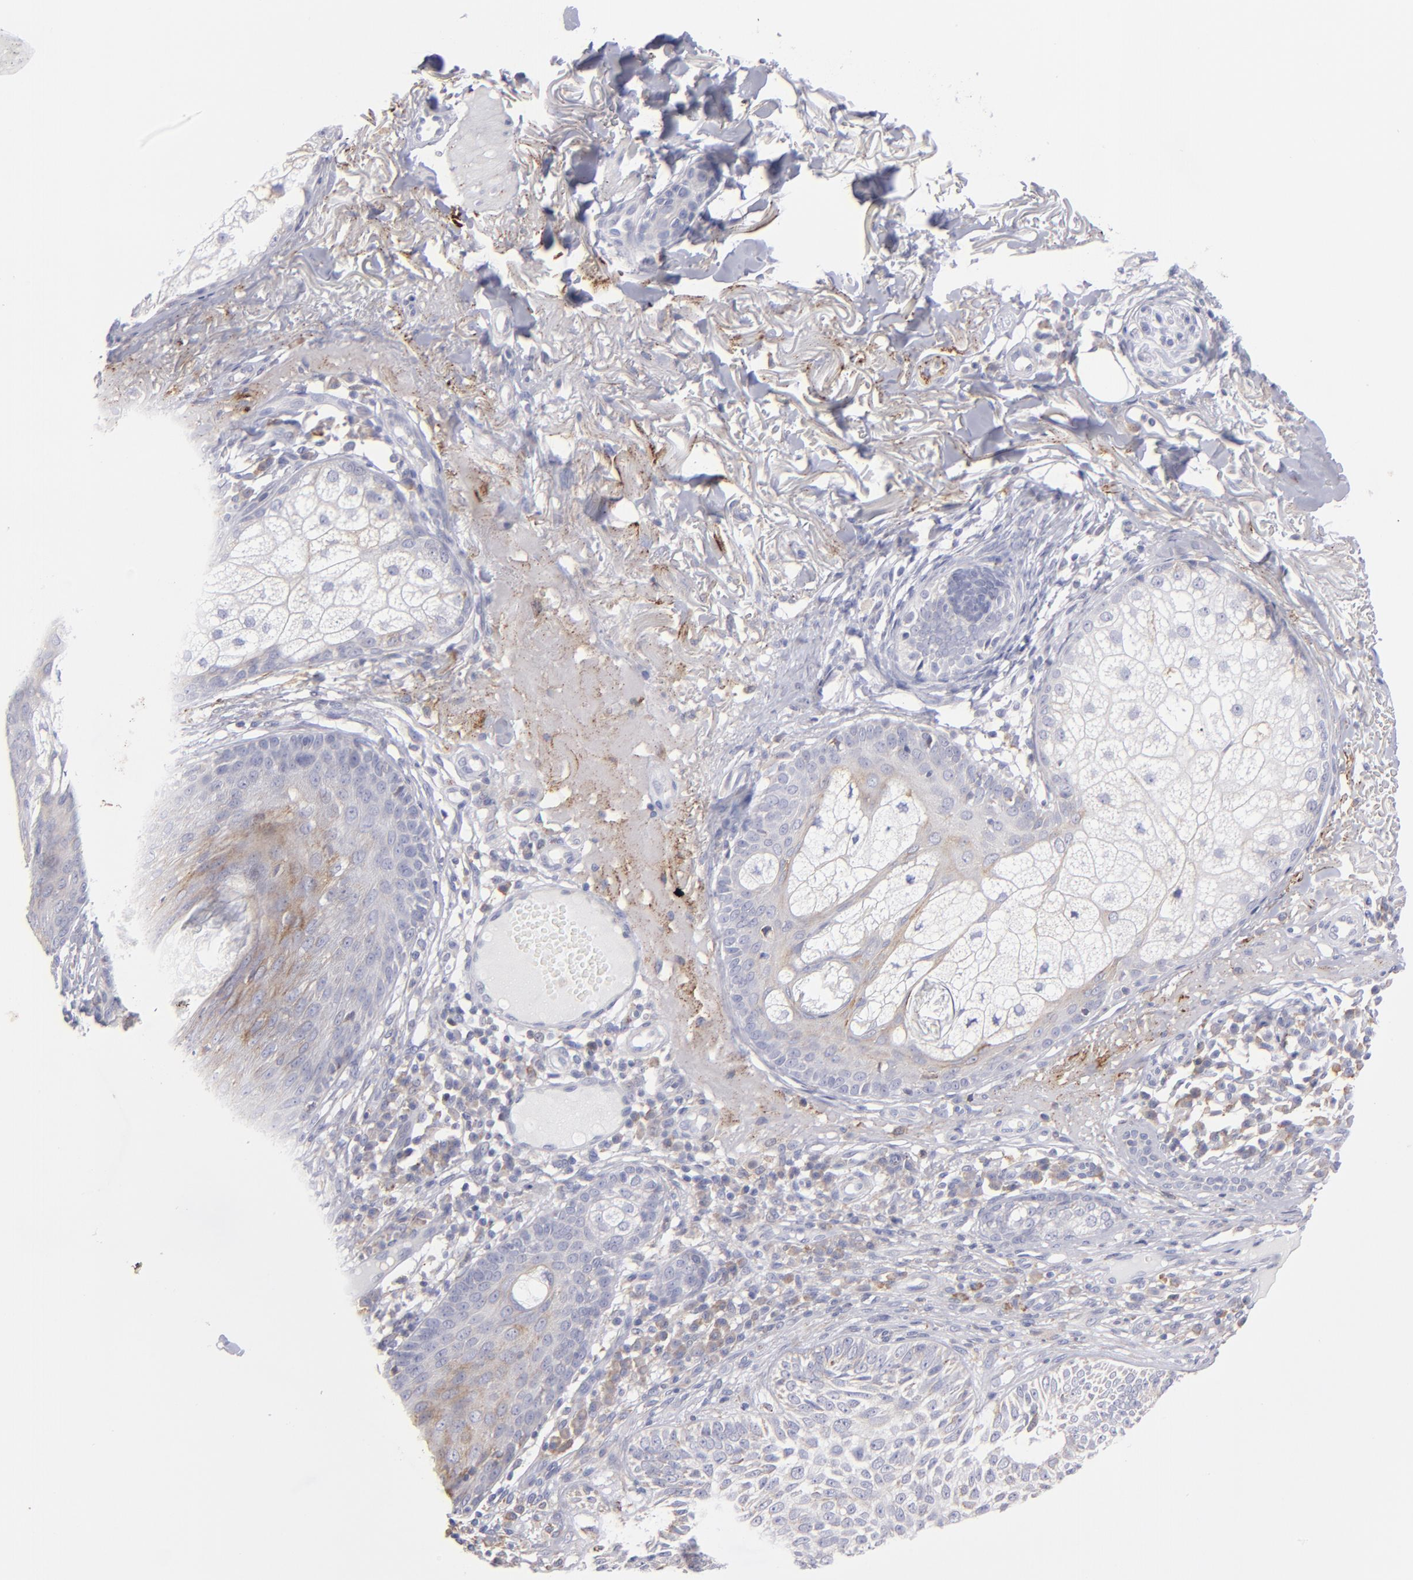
{"staining": {"intensity": "weak", "quantity": "<25%", "location": "cytoplasmic/membranous"}, "tissue": "skin cancer", "cell_type": "Tumor cells", "image_type": "cancer", "snomed": [{"axis": "morphology", "description": "Basal cell carcinoma"}, {"axis": "topography", "description": "Skin"}], "caption": "This image is of skin cancer stained with IHC to label a protein in brown with the nuclei are counter-stained blue. There is no expression in tumor cells.", "gene": "MFGE8", "patient": {"sex": "male", "age": 74}}